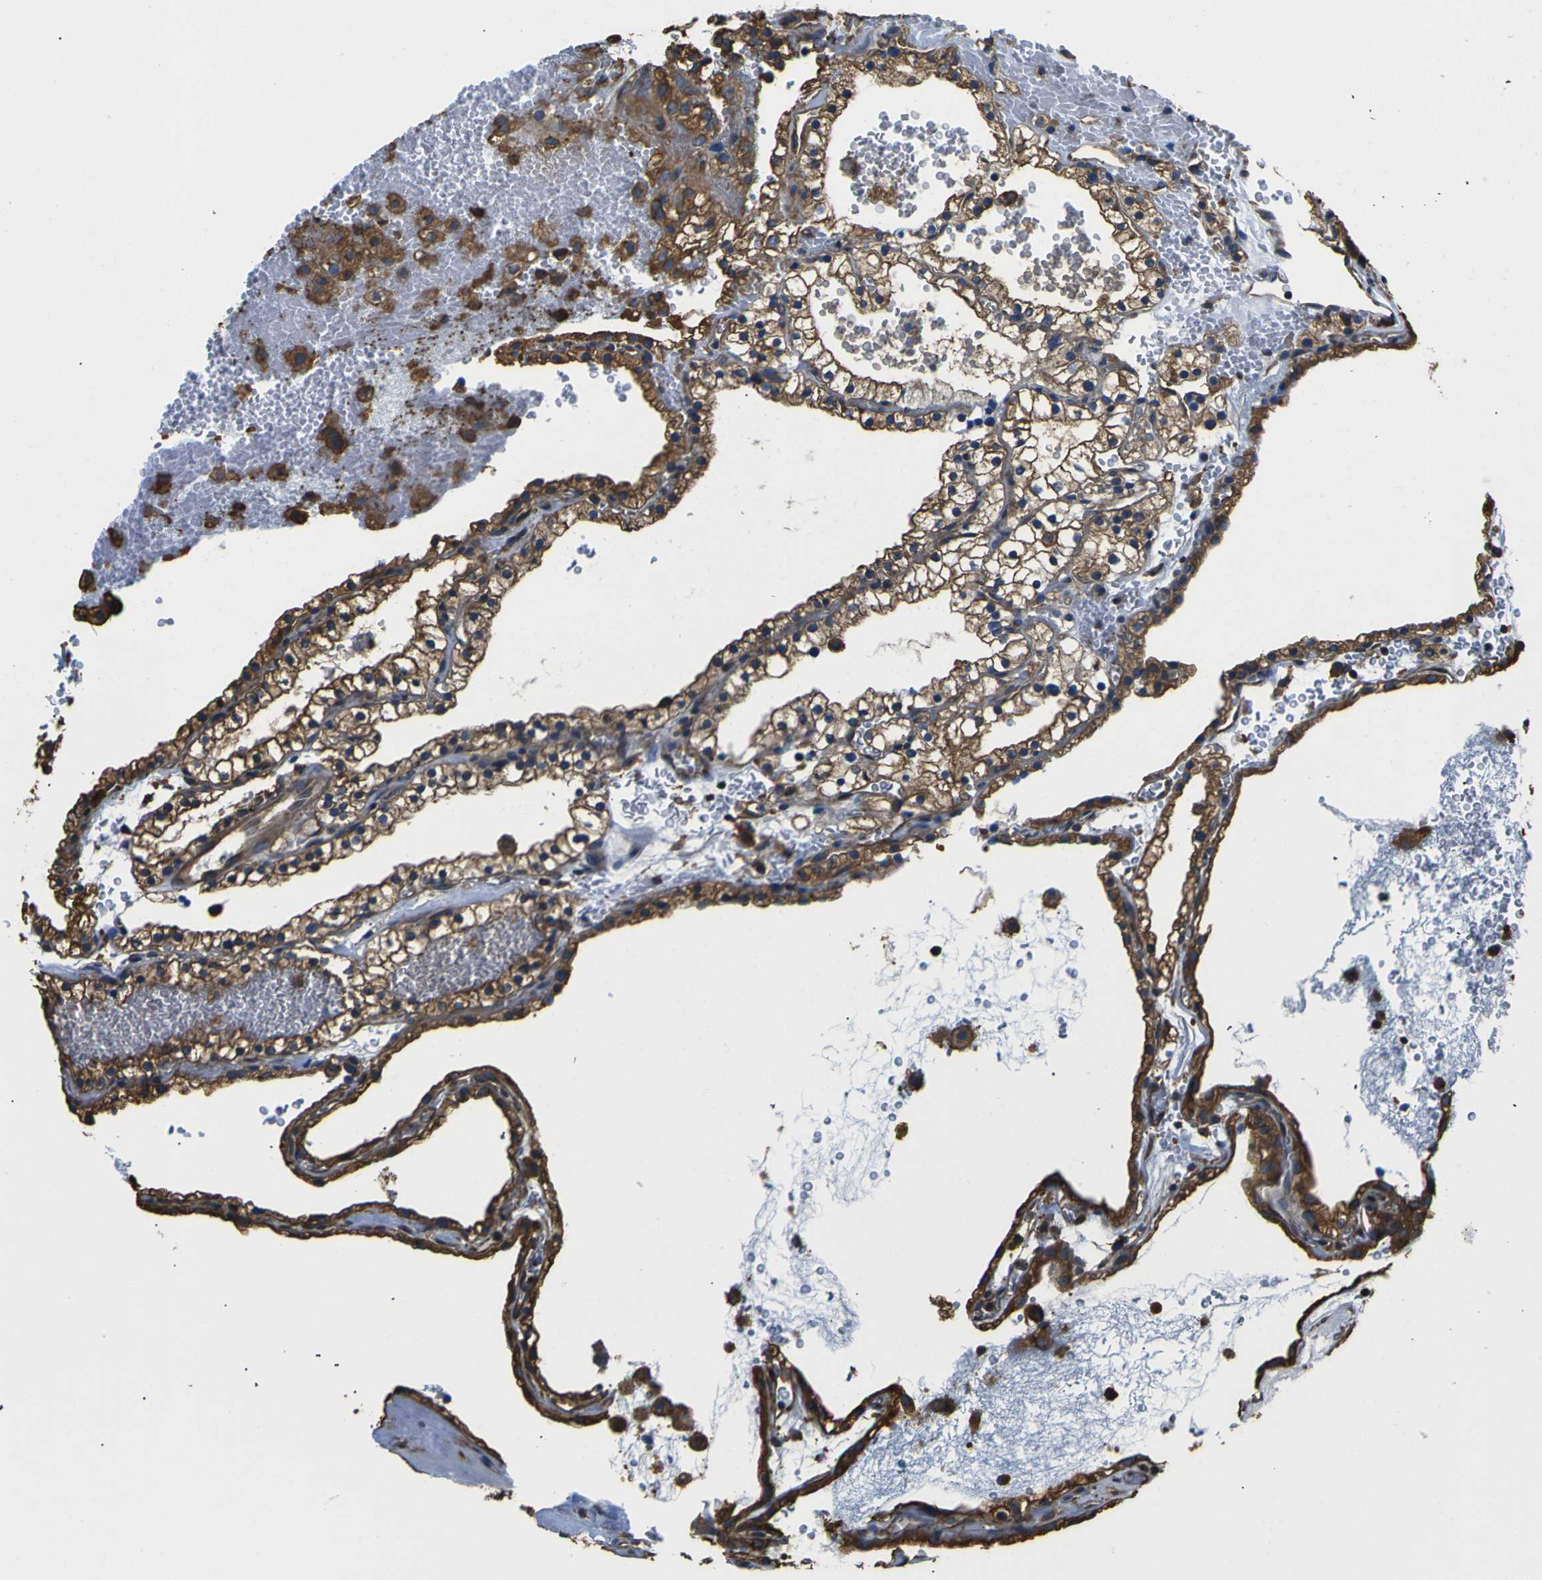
{"staining": {"intensity": "strong", "quantity": ">75%", "location": "cytoplasmic/membranous"}, "tissue": "renal cancer", "cell_type": "Tumor cells", "image_type": "cancer", "snomed": [{"axis": "morphology", "description": "Adenocarcinoma, NOS"}, {"axis": "topography", "description": "Kidney"}], "caption": "Immunohistochemical staining of renal cancer (adenocarcinoma) reveals strong cytoplasmic/membranous protein positivity in approximately >75% of tumor cells.", "gene": "TUBB", "patient": {"sex": "female", "age": 41}}